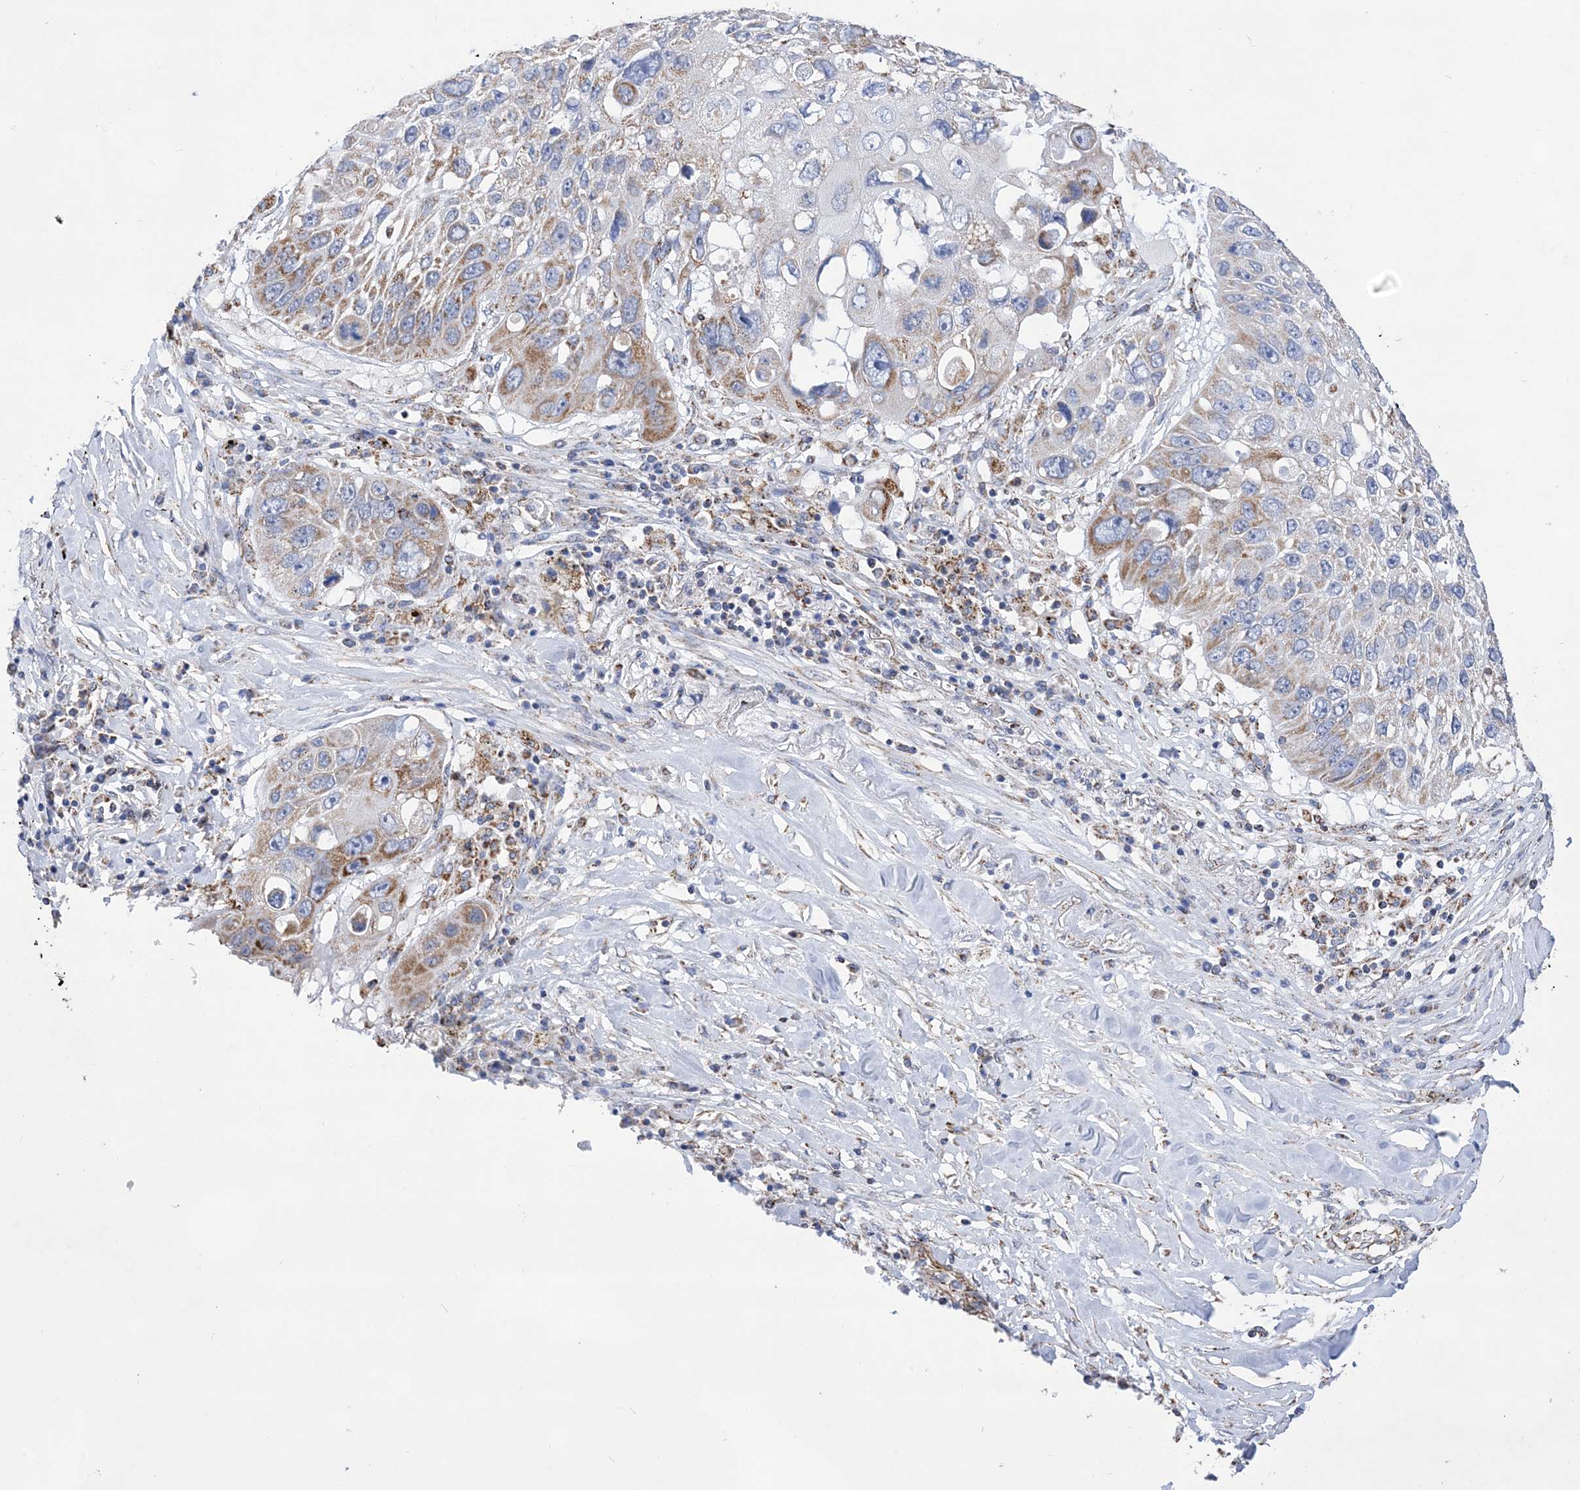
{"staining": {"intensity": "moderate", "quantity": "25%-75%", "location": "cytoplasmic/membranous"}, "tissue": "lung cancer", "cell_type": "Tumor cells", "image_type": "cancer", "snomed": [{"axis": "morphology", "description": "Squamous cell carcinoma, NOS"}, {"axis": "topography", "description": "Lung"}], "caption": "The image exhibits staining of lung squamous cell carcinoma, revealing moderate cytoplasmic/membranous protein staining (brown color) within tumor cells.", "gene": "ACOT9", "patient": {"sex": "male", "age": 61}}